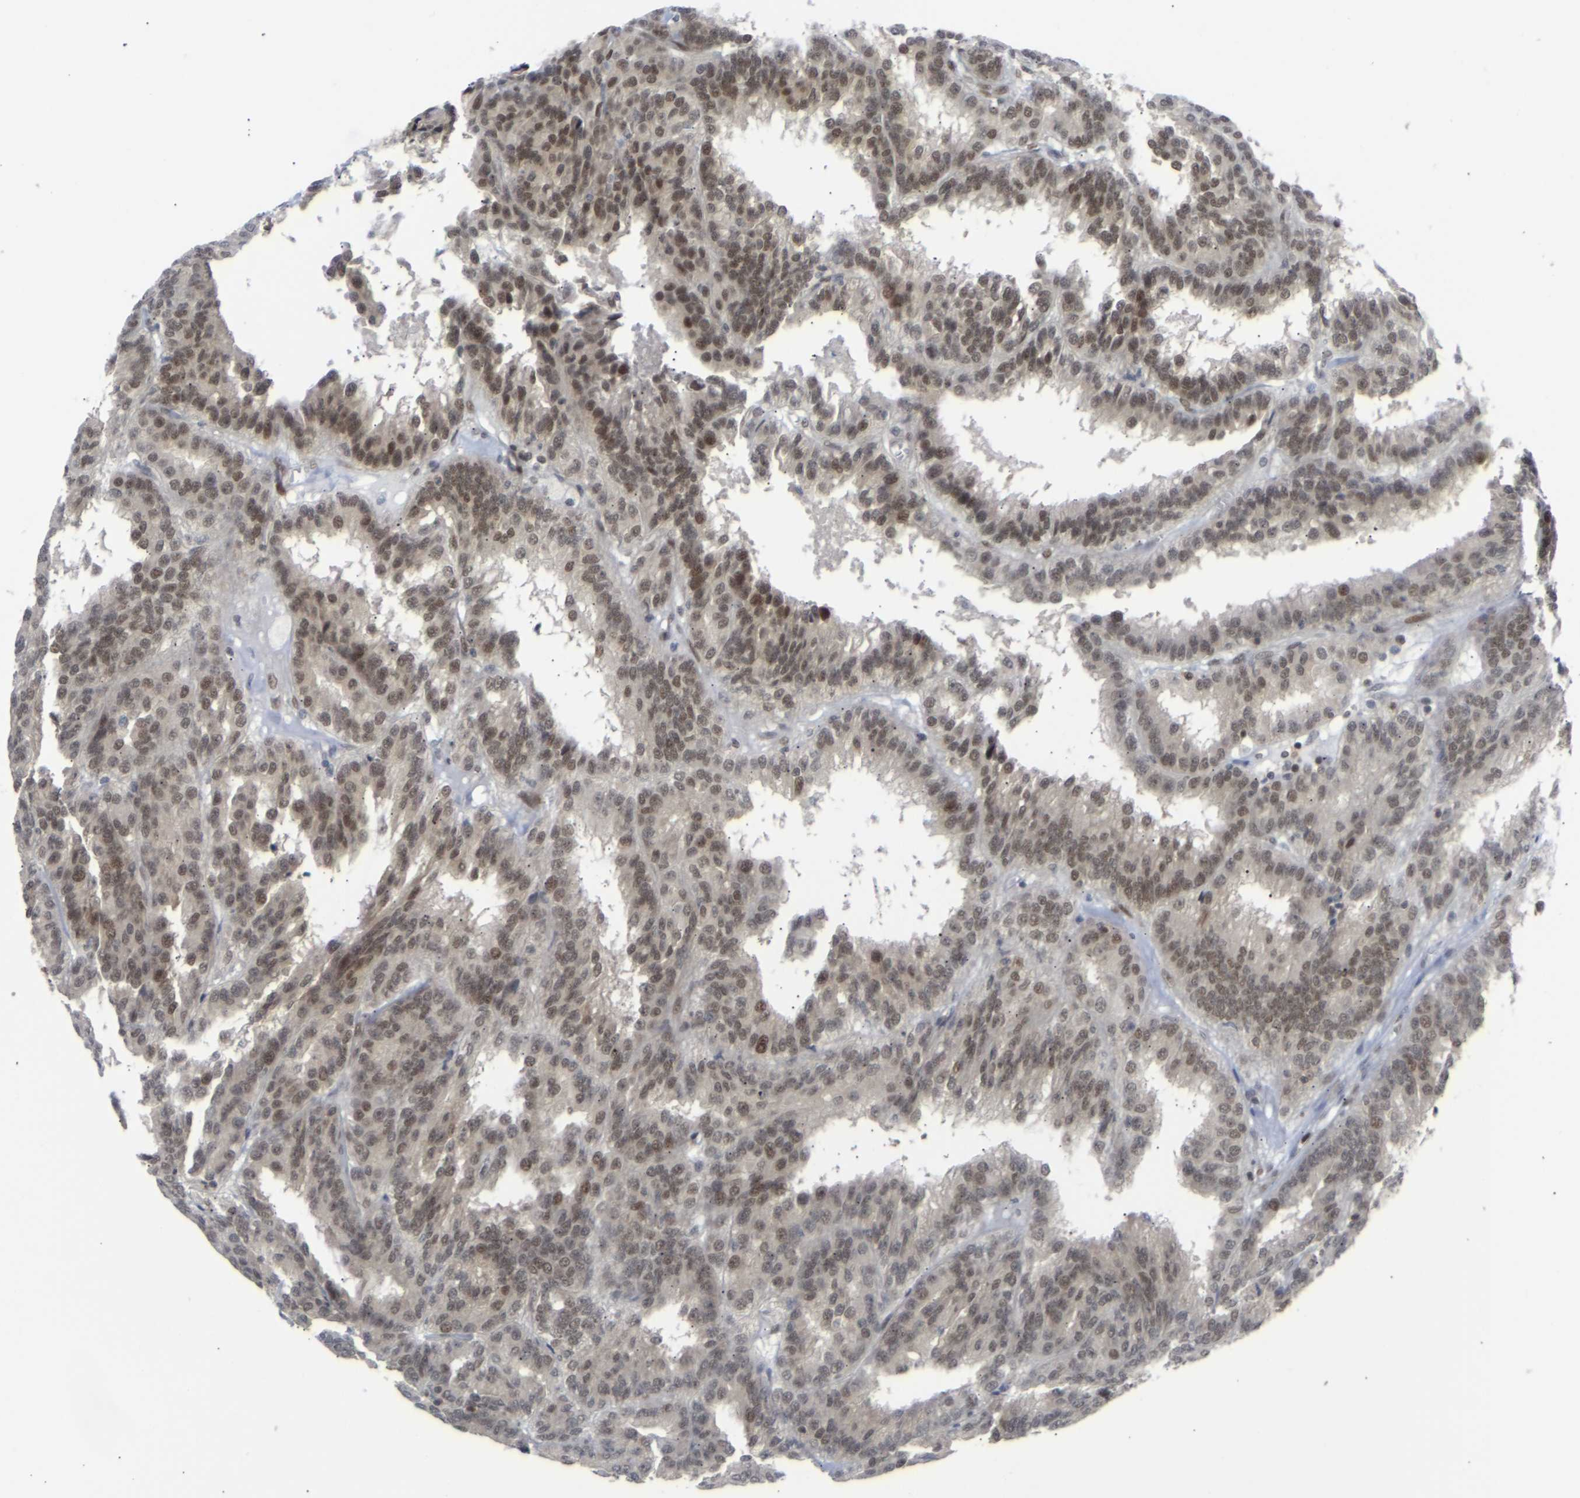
{"staining": {"intensity": "moderate", "quantity": ">75%", "location": "nuclear"}, "tissue": "renal cancer", "cell_type": "Tumor cells", "image_type": "cancer", "snomed": [{"axis": "morphology", "description": "Adenocarcinoma, NOS"}, {"axis": "topography", "description": "Kidney"}], "caption": "A medium amount of moderate nuclear positivity is seen in about >75% of tumor cells in renal cancer tissue.", "gene": "SSBP2", "patient": {"sex": "male", "age": 46}}